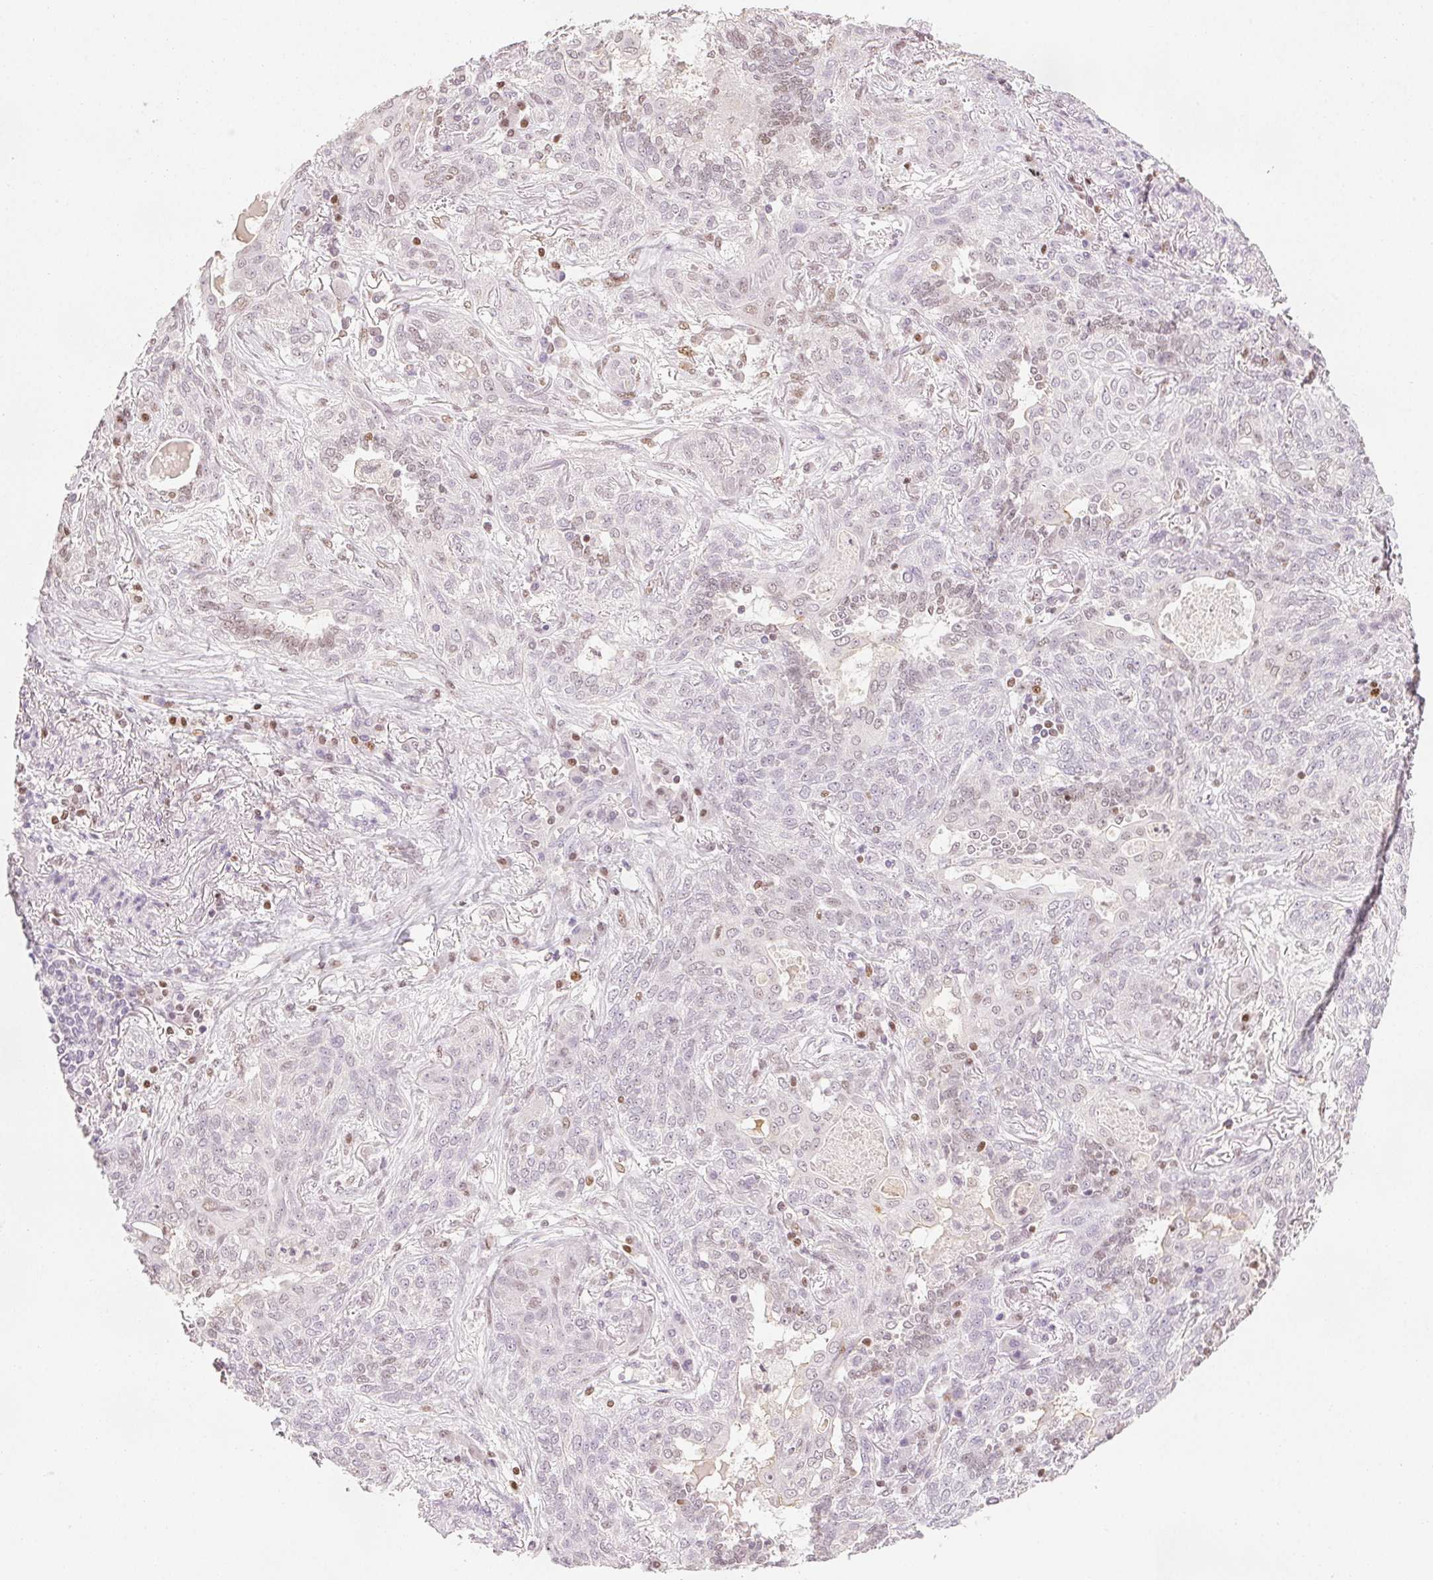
{"staining": {"intensity": "negative", "quantity": "none", "location": "none"}, "tissue": "lung cancer", "cell_type": "Tumor cells", "image_type": "cancer", "snomed": [{"axis": "morphology", "description": "Squamous cell carcinoma, NOS"}, {"axis": "topography", "description": "Lung"}], "caption": "Human lung cancer (squamous cell carcinoma) stained for a protein using IHC shows no positivity in tumor cells.", "gene": "RUNX2", "patient": {"sex": "female", "age": 70}}